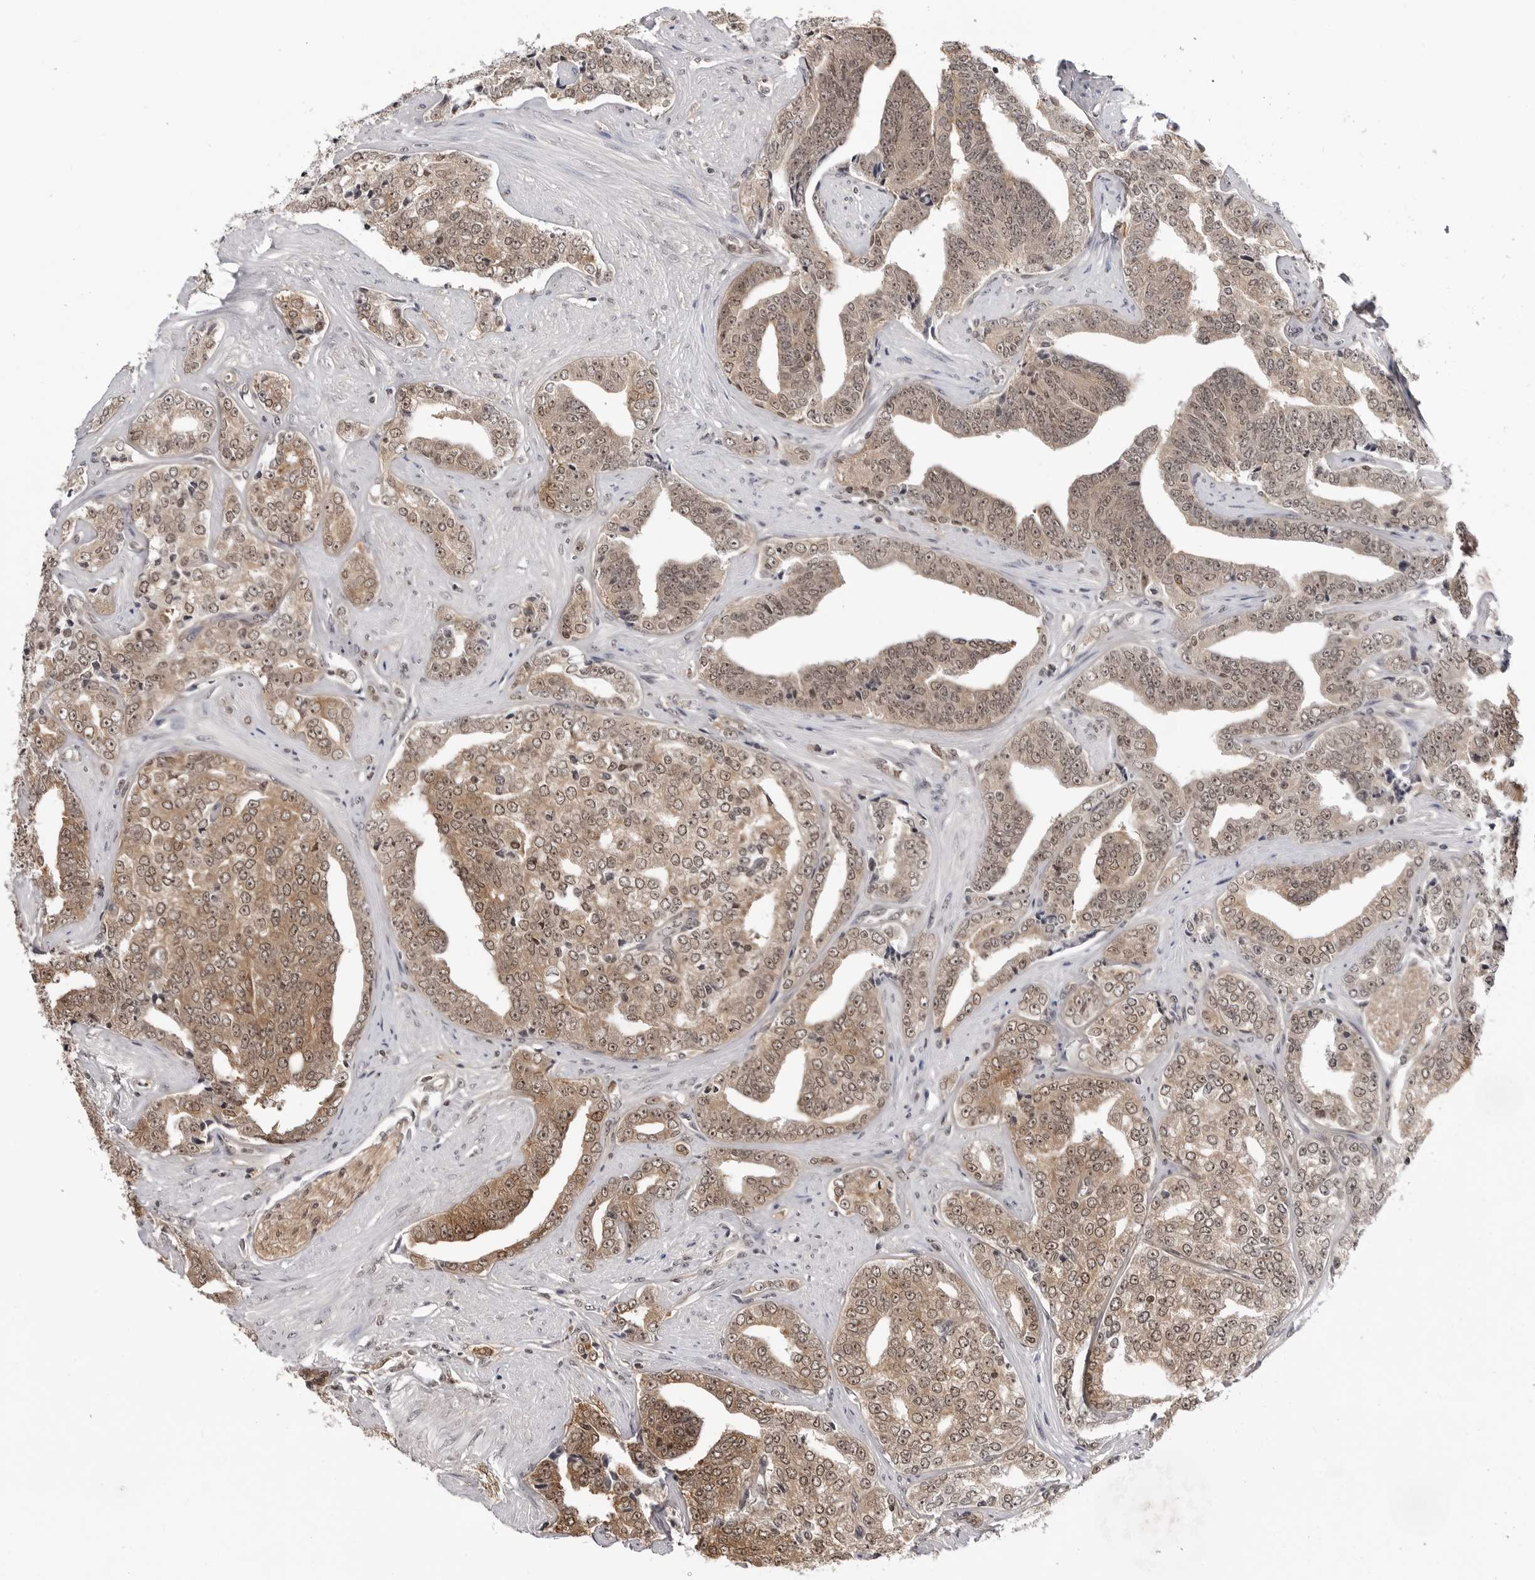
{"staining": {"intensity": "moderate", "quantity": ">75%", "location": "cytoplasmic/membranous,nuclear"}, "tissue": "prostate cancer", "cell_type": "Tumor cells", "image_type": "cancer", "snomed": [{"axis": "morphology", "description": "Adenocarcinoma, High grade"}, {"axis": "topography", "description": "Prostate"}], "caption": "Human prostate high-grade adenocarcinoma stained with a protein marker shows moderate staining in tumor cells.", "gene": "YWHAG", "patient": {"sex": "male", "age": 71}}